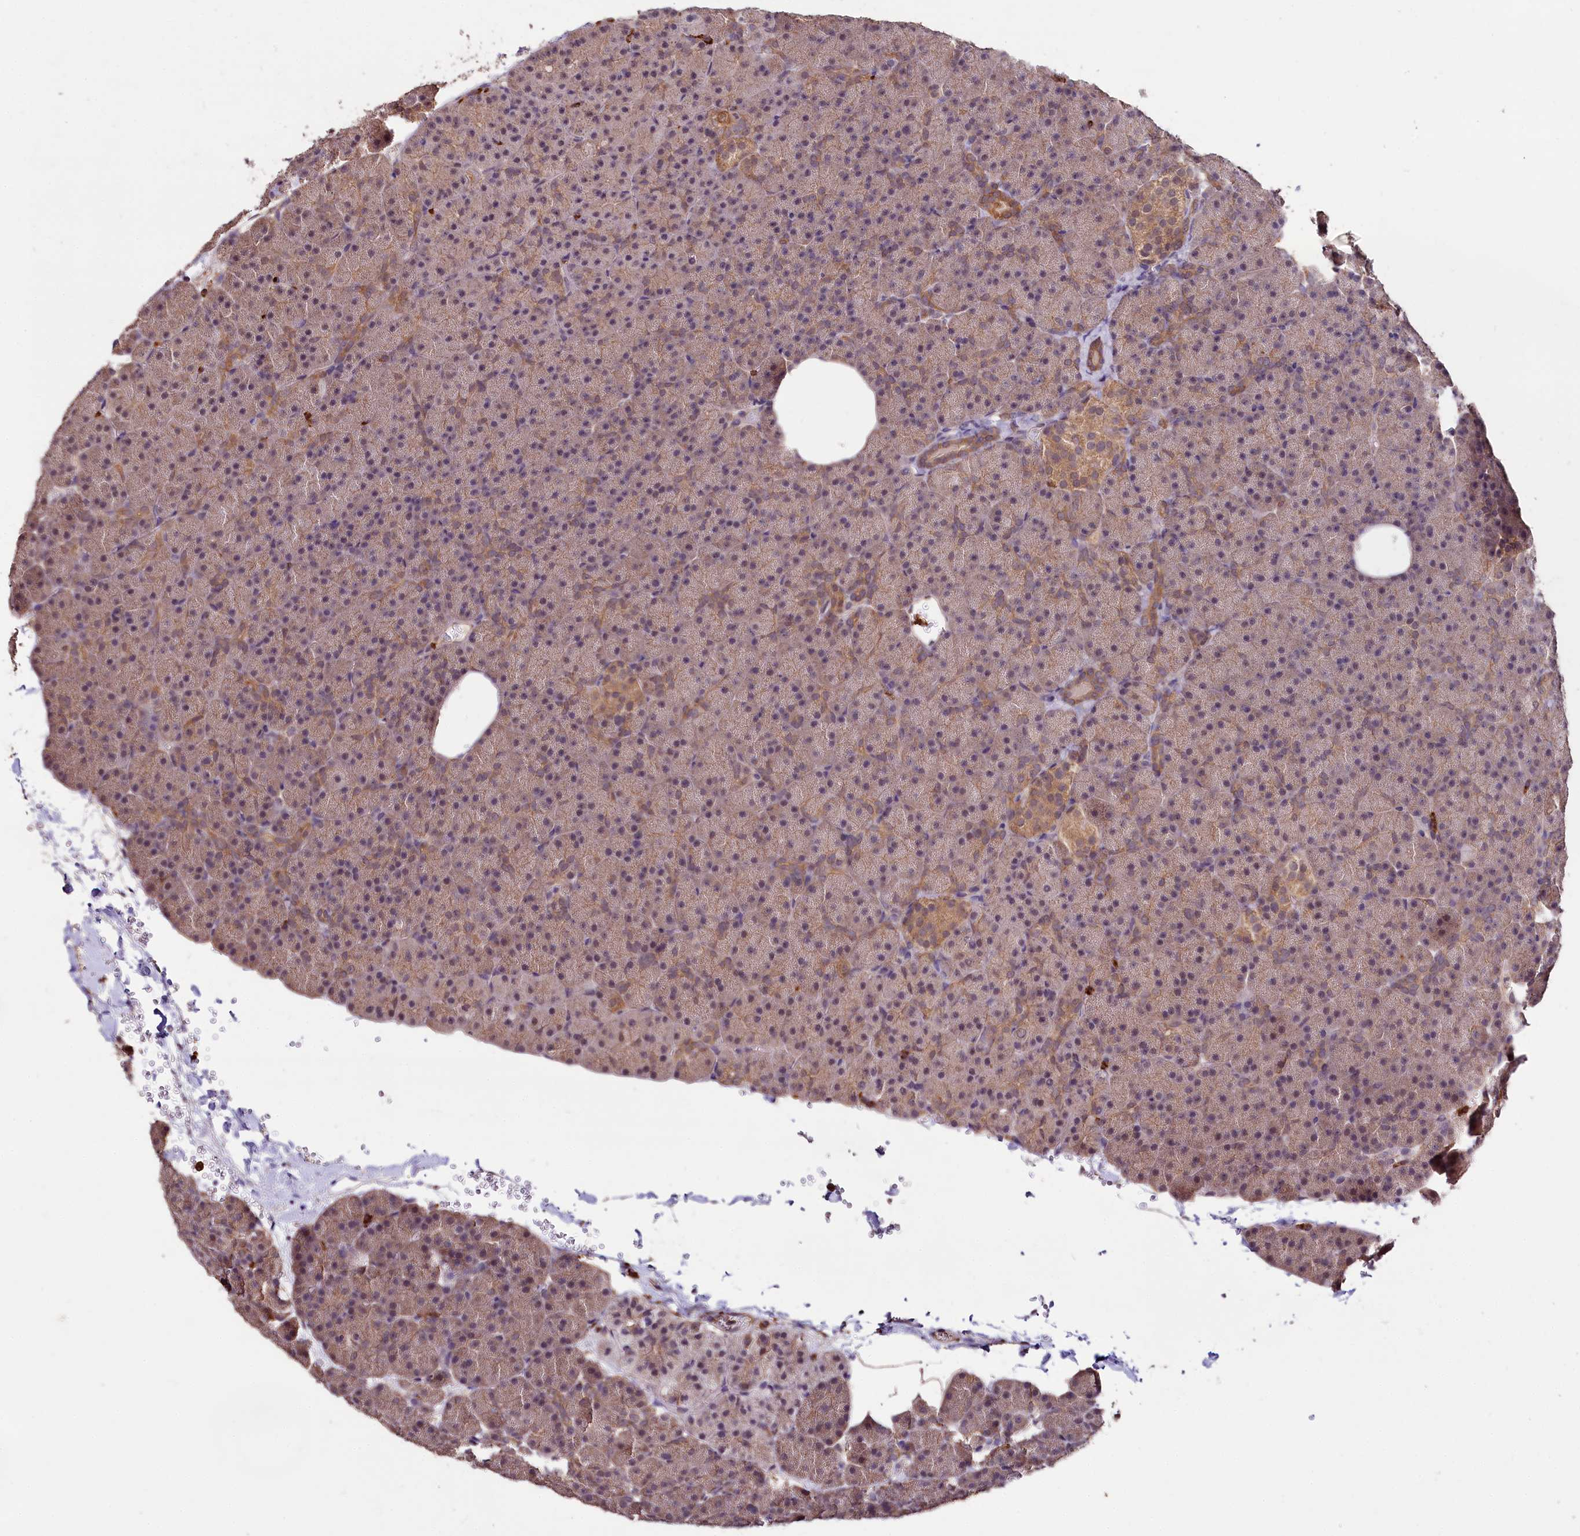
{"staining": {"intensity": "moderate", "quantity": ">75%", "location": "cytoplasmic/membranous"}, "tissue": "pancreas", "cell_type": "Exocrine glandular cells", "image_type": "normal", "snomed": [{"axis": "morphology", "description": "Normal tissue, NOS"}, {"axis": "morphology", "description": "Carcinoid, malignant, NOS"}, {"axis": "topography", "description": "Pancreas"}], "caption": "IHC (DAB (3,3'-diaminobenzidine)) staining of normal pancreas demonstrates moderate cytoplasmic/membranous protein positivity in about >75% of exocrine glandular cells.", "gene": "KLRB1", "patient": {"sex": "female", "age": 35}}